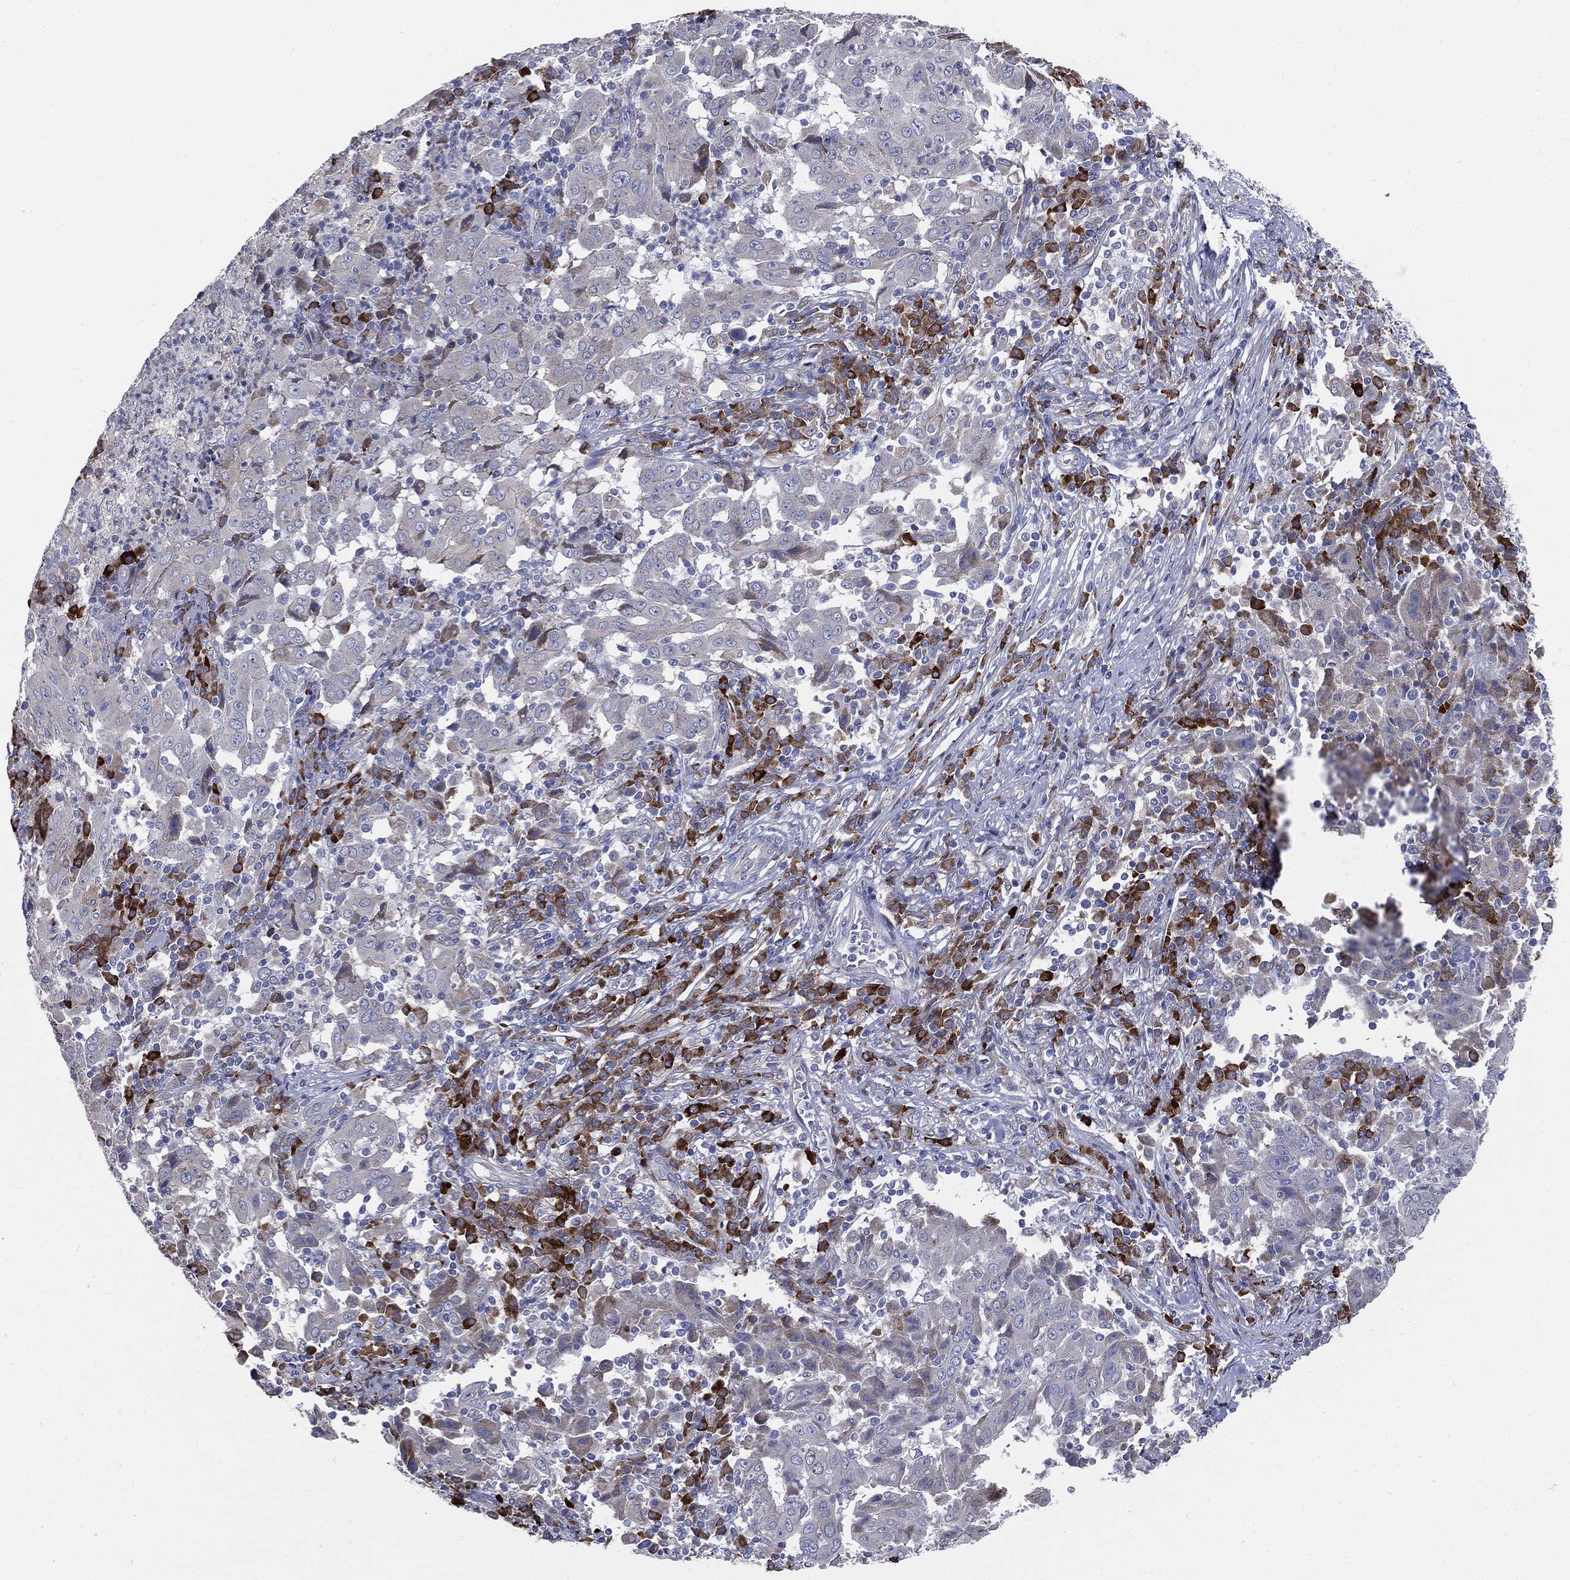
{"staining": {"intensity": "negative", "quantity": "none", "location": "none"}, "tissue": "pancreatic cancer", "cell_type": "Tumor cells", "image_type": "cancer", "snomed": [{"axis": "morphology", "description": "Adenocarcinoma, NOS"}, {"axis": "topography", "description": "Pancreas"}], "caption": "A micrograph of pancreatic adenocarcinoma stained for a protein demonstrates no brown staining in tumor cells.", "gene": "PTGS2", "patient": {"sex": "male", "age": 63}}